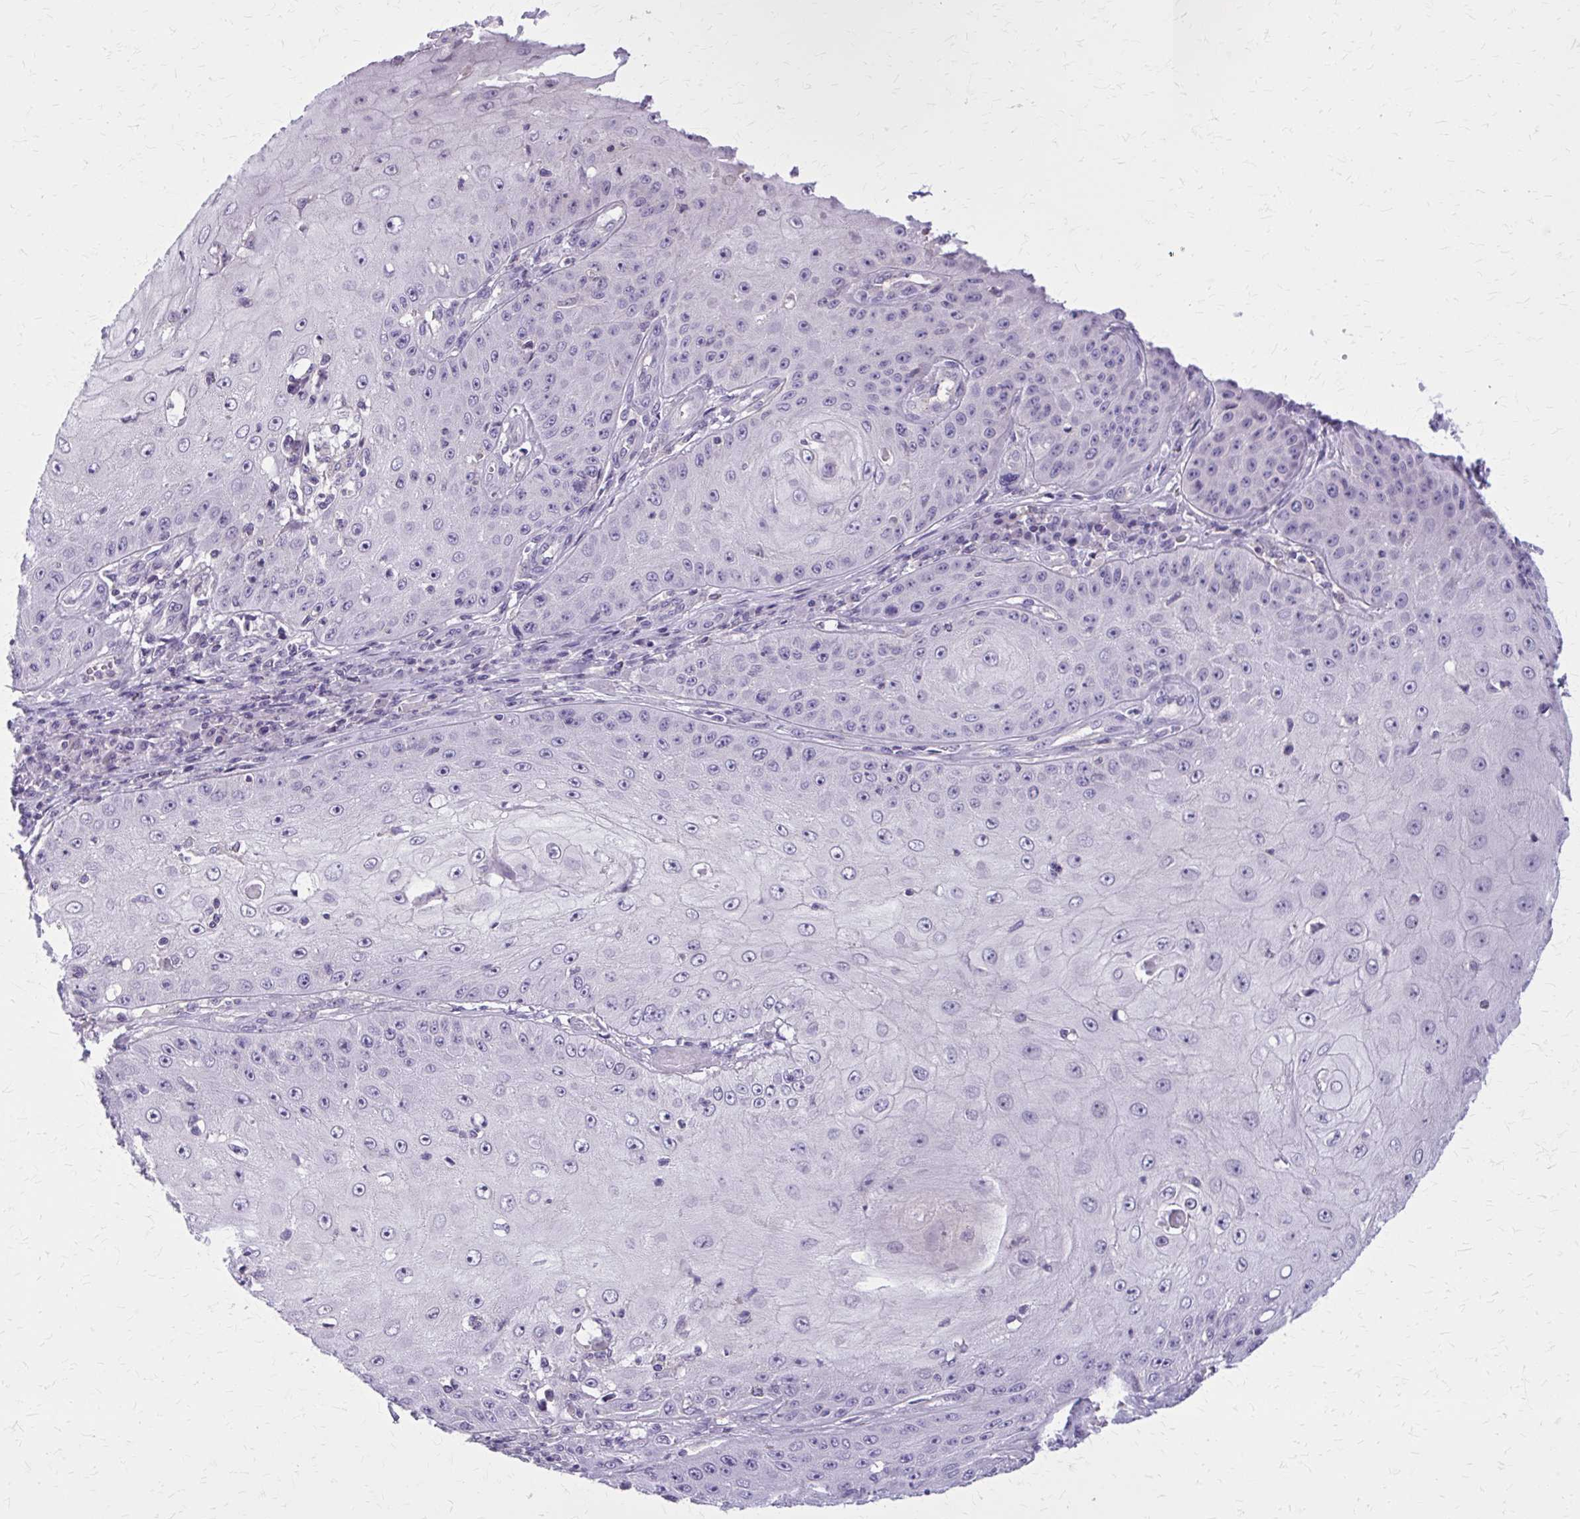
{"staining": {"intensity": "negative", "quantity": "none", "location": "none"}, "tissue": "skin cancer", "cell_type": "Tumor cells", "image_type": "cancer", "snomed": [{"axis": "morphology", "description": "Squamous cell carcinoma, NOS"}, {"axis": "topography", "description": "Skin"}], "caption": "High power microscopy micrograph of an immunohistochemistry (IHC) photomicrograph of squamous cell carcinoma (skin), revealing no significant positivity in tumor cells.", "gene": "OR4A47", "patient": {"sex": "male", "age": 70}}